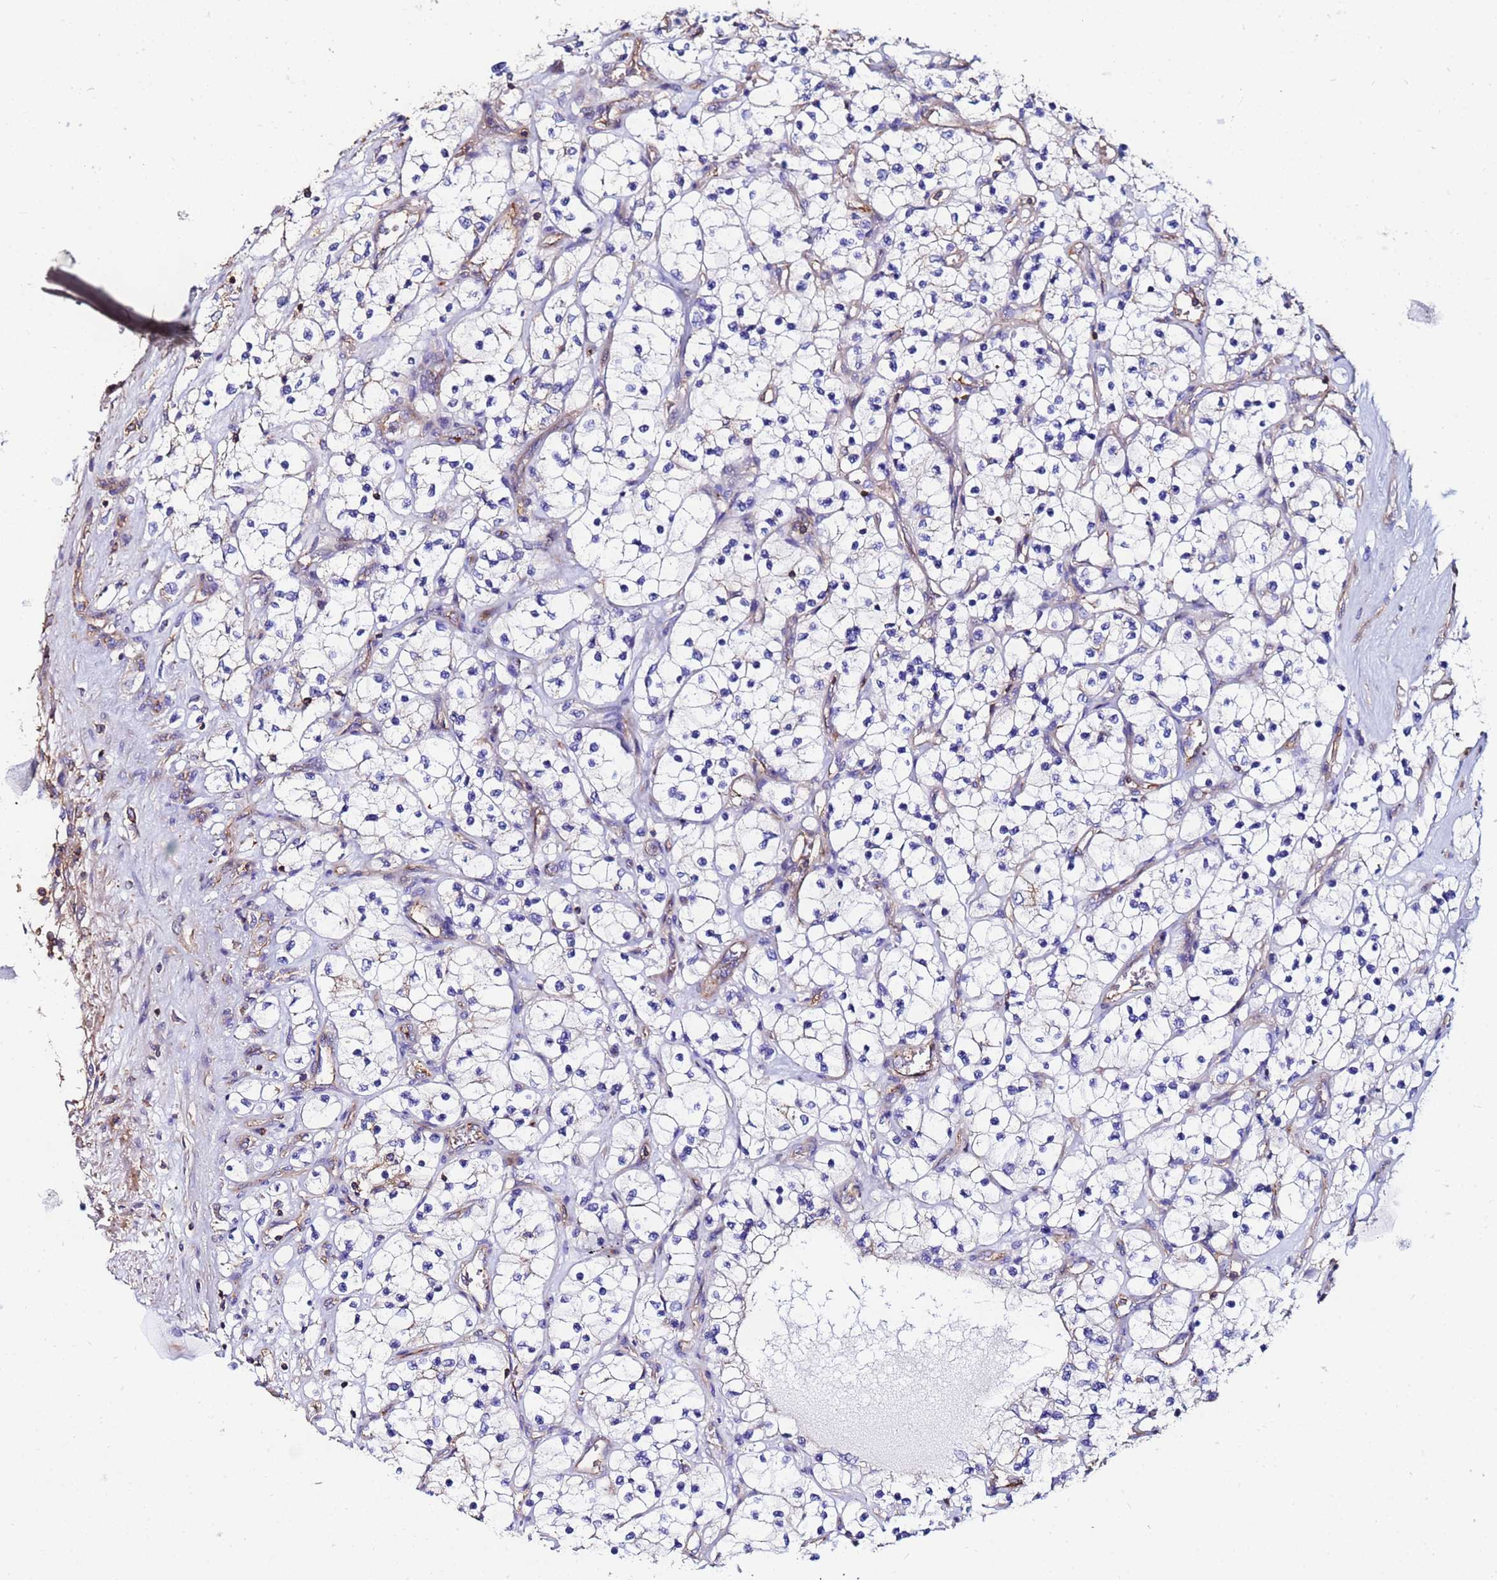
{"staining": {"intensity": "negative", "quantity": "none", "location": "none"}, "tissue": "renal cancer", "cell_type": "Tumor cells", "image_type": "cancer", "snomed": [{"axis": "morphology", "description": "Adenocarcinoma, NOS"}, {"axis": "topography", "description": "Kidney"}], "caption": "The immunohistochemistry histopathology image has no significant expression in tumor cells of adenocarcinoma (renal) tissue.", "gene": "POTEE", "patient": {"sex": "female", "age": 69}}